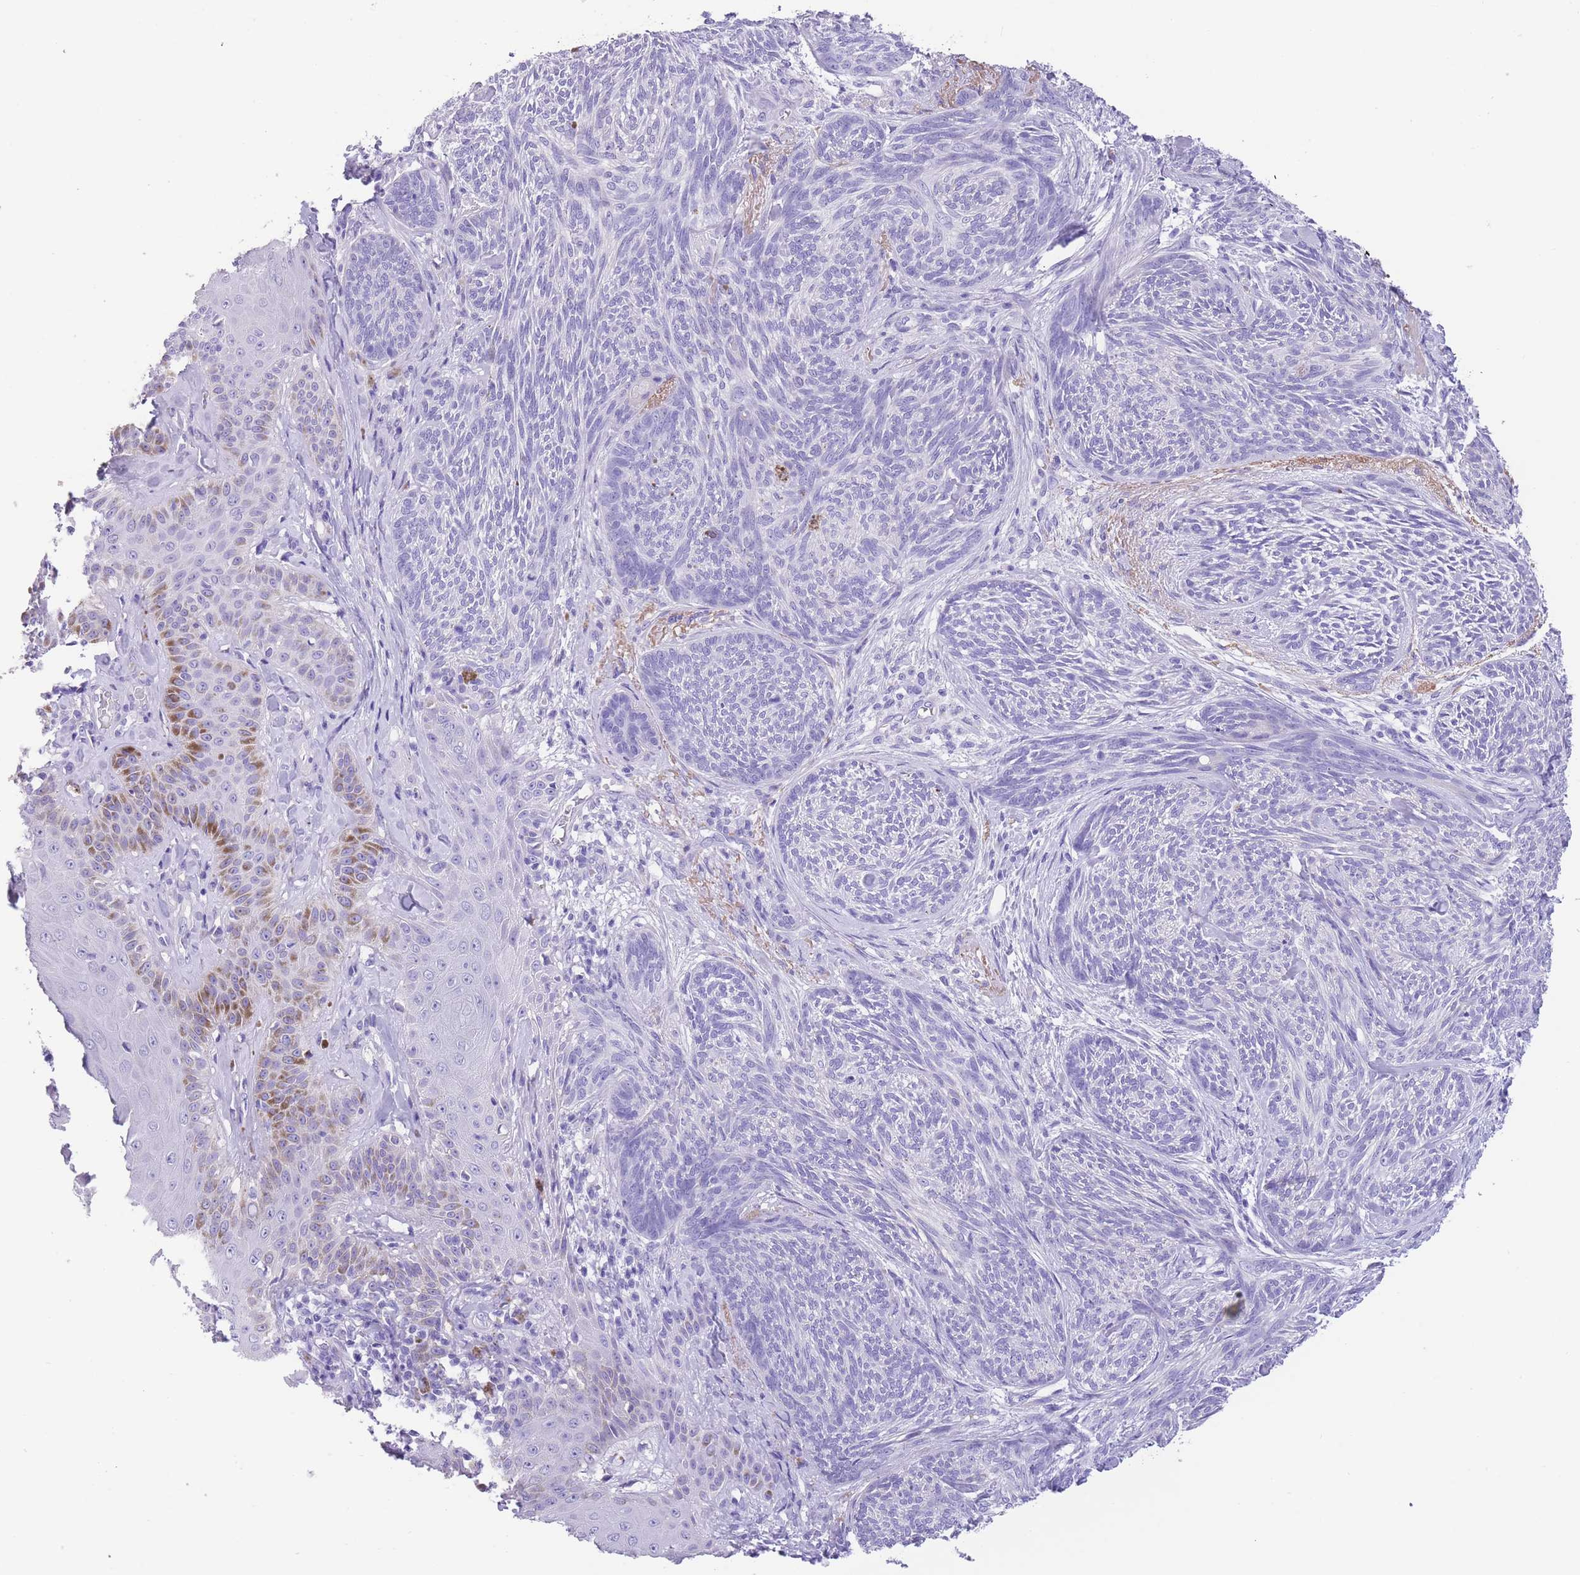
{"staining": {"intensity": "negative", "quantity": "none", "location": "none"}, "tissue": "skin cancer", "cell_type": "Tumor cells", "image_type": "cancer", "snomed": [{"axis": "morphology", "description": "Basal cell carcinoma"}, {"axis": "topography", "description": "Skin"}], "caption": "IHC of human skin cancer (basal cell carcinoma) reveals no positivity in tumor cells.", "gene": "RAI2", "patient": {"sex": "male", "age": 73}}